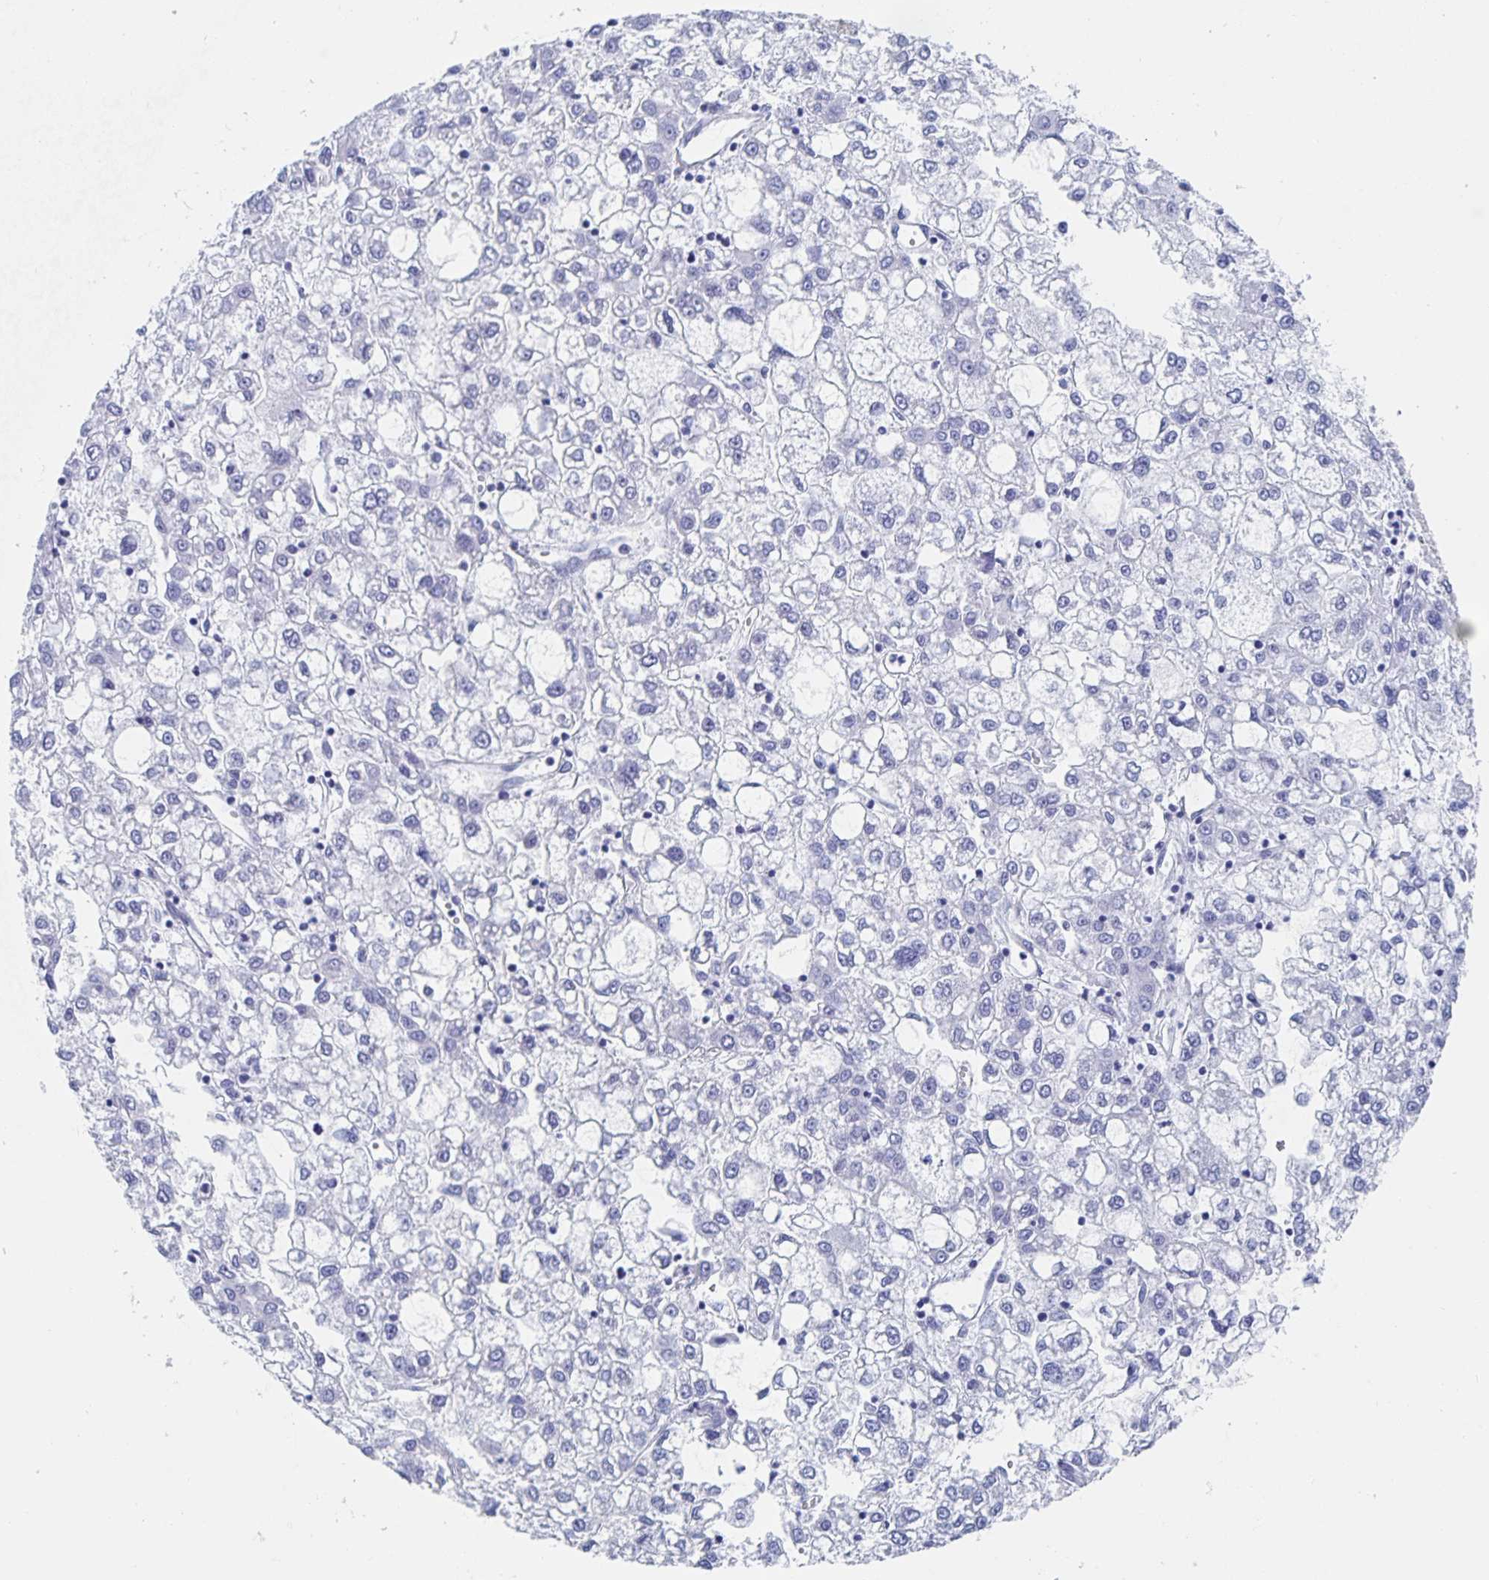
{"staining": {"intensity": "negative", "quantity": "none", "location": "none"}, "tissue": "liver cancer", "cell_type": "Tumor cells", "image_type": "cancer", "snomed": [{"axis": "morphology", "description": "Carcinoma, Hepatocellular, NOS"}, {"axis": "topography", "description": "Liver"}], "caption": "The micrograph shows no staining of tumor cells in liver hepatocellular carcinoma.", "gene": "DMBT1", "patient": {"sex": "male", "age": 40}}